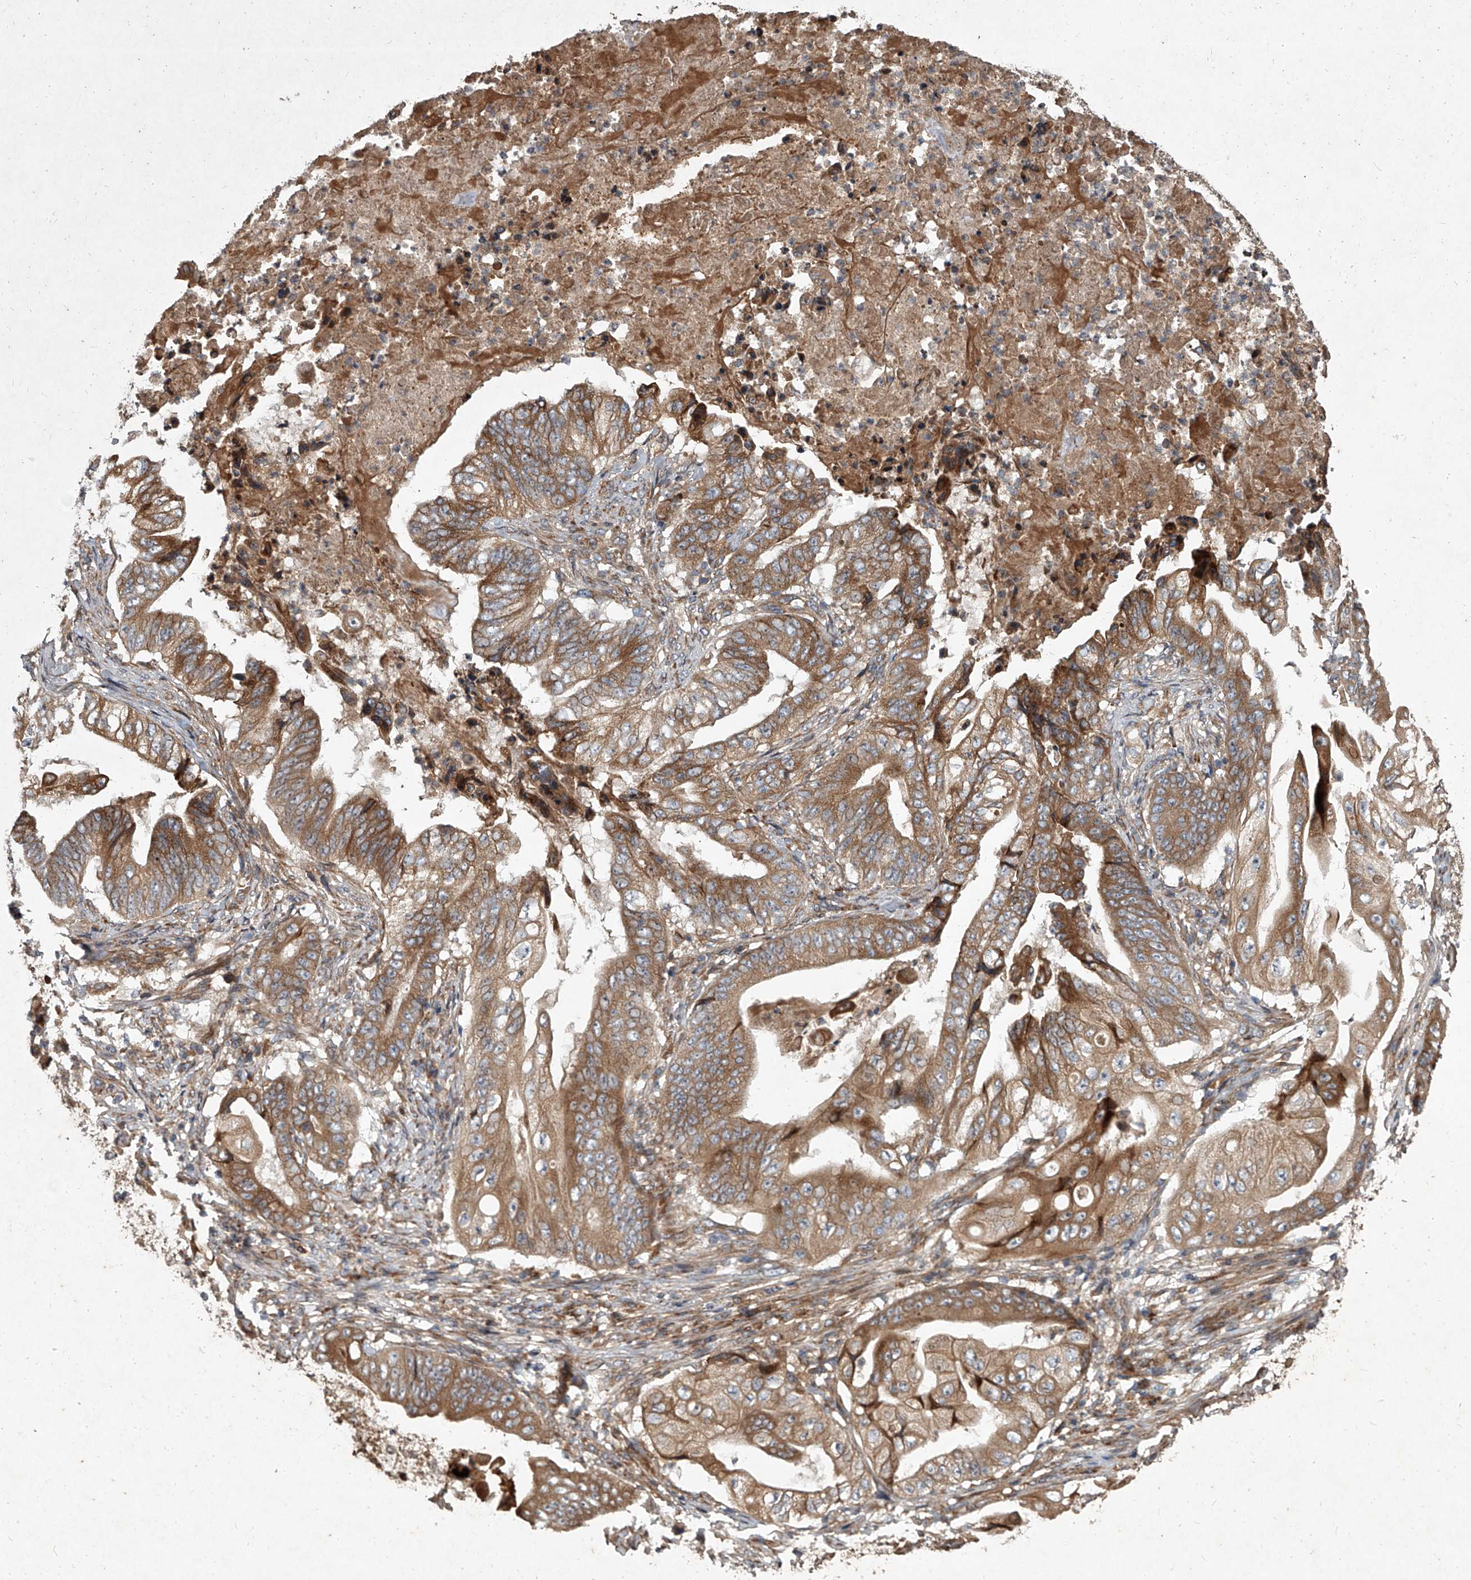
{"staining": {"intensity": "moderate", "quantity": ">75%", "location": "cytoplasmic/membranous"}, "tissue": "stomach cancer", "cell_type": "Tumor cells", "image_type": "cancer", "snomed": [{"axis": "morphology", "description": "Adenocarcinoma, NOS"}, {"axis": "topography", "description": "Stomach"}], "caption": "A brown stain labels moderate cytoplasmic/membranous expression of a protein in human stomach adenocarcinoma tumor cells.", "gene": "EVA1C", "patient": {"sex": "female", "age": 73}}